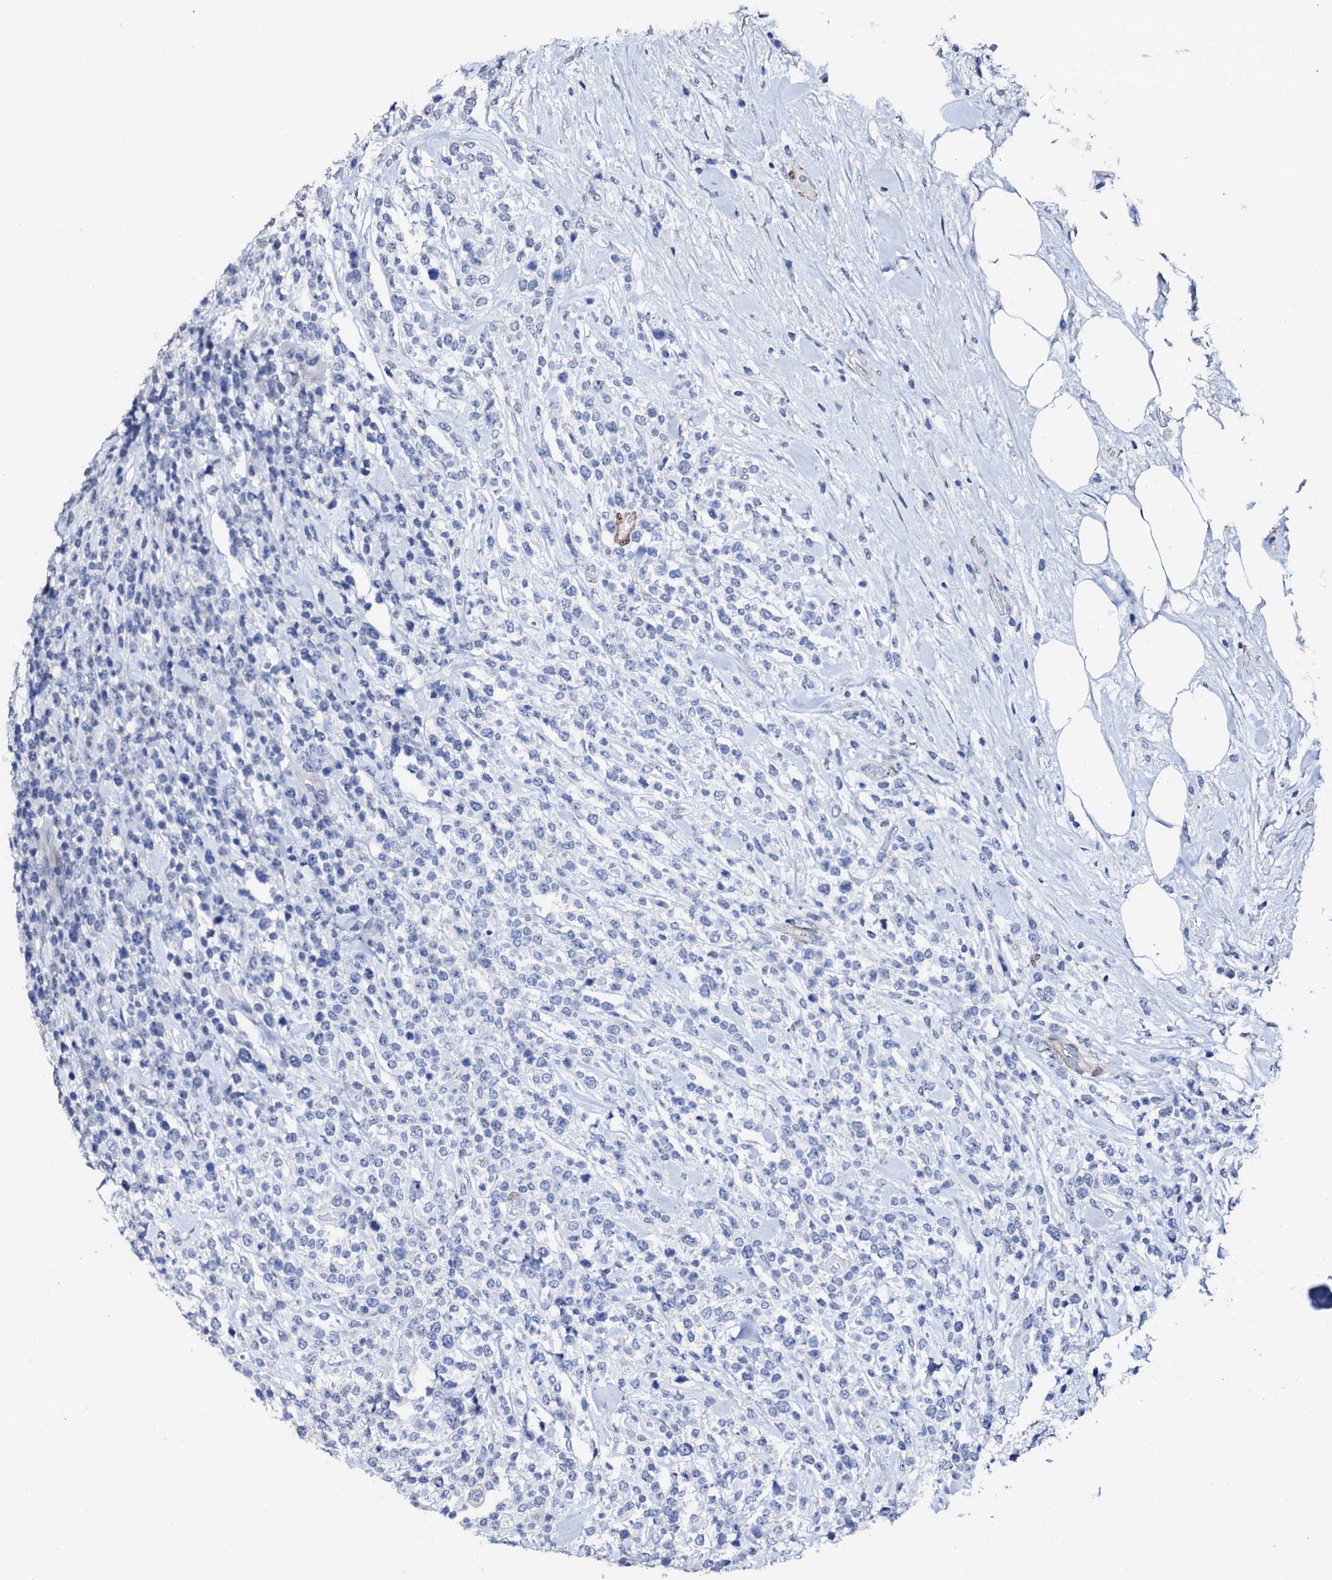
{"staining": {"intensity": "negative", "quantity": "none", "location": "none"}, "tissue": "lymphoma", "cell_type": "Tumor cells", "image_type": "cancer", "snomed": [{"axis": "morphology", "description": "Malignant lymphoma, non-Hodgkin's type, High grade"}, {"axis": "topography", "description": "Colon"}], "caption": "Micrograph shows no protein staining in tumor cells of malignant lymphoma, non-Hodgkin's type (high-grade) tissue.", "gene": "NRIP2", "patient": {"sex": "female", "age": 53}}